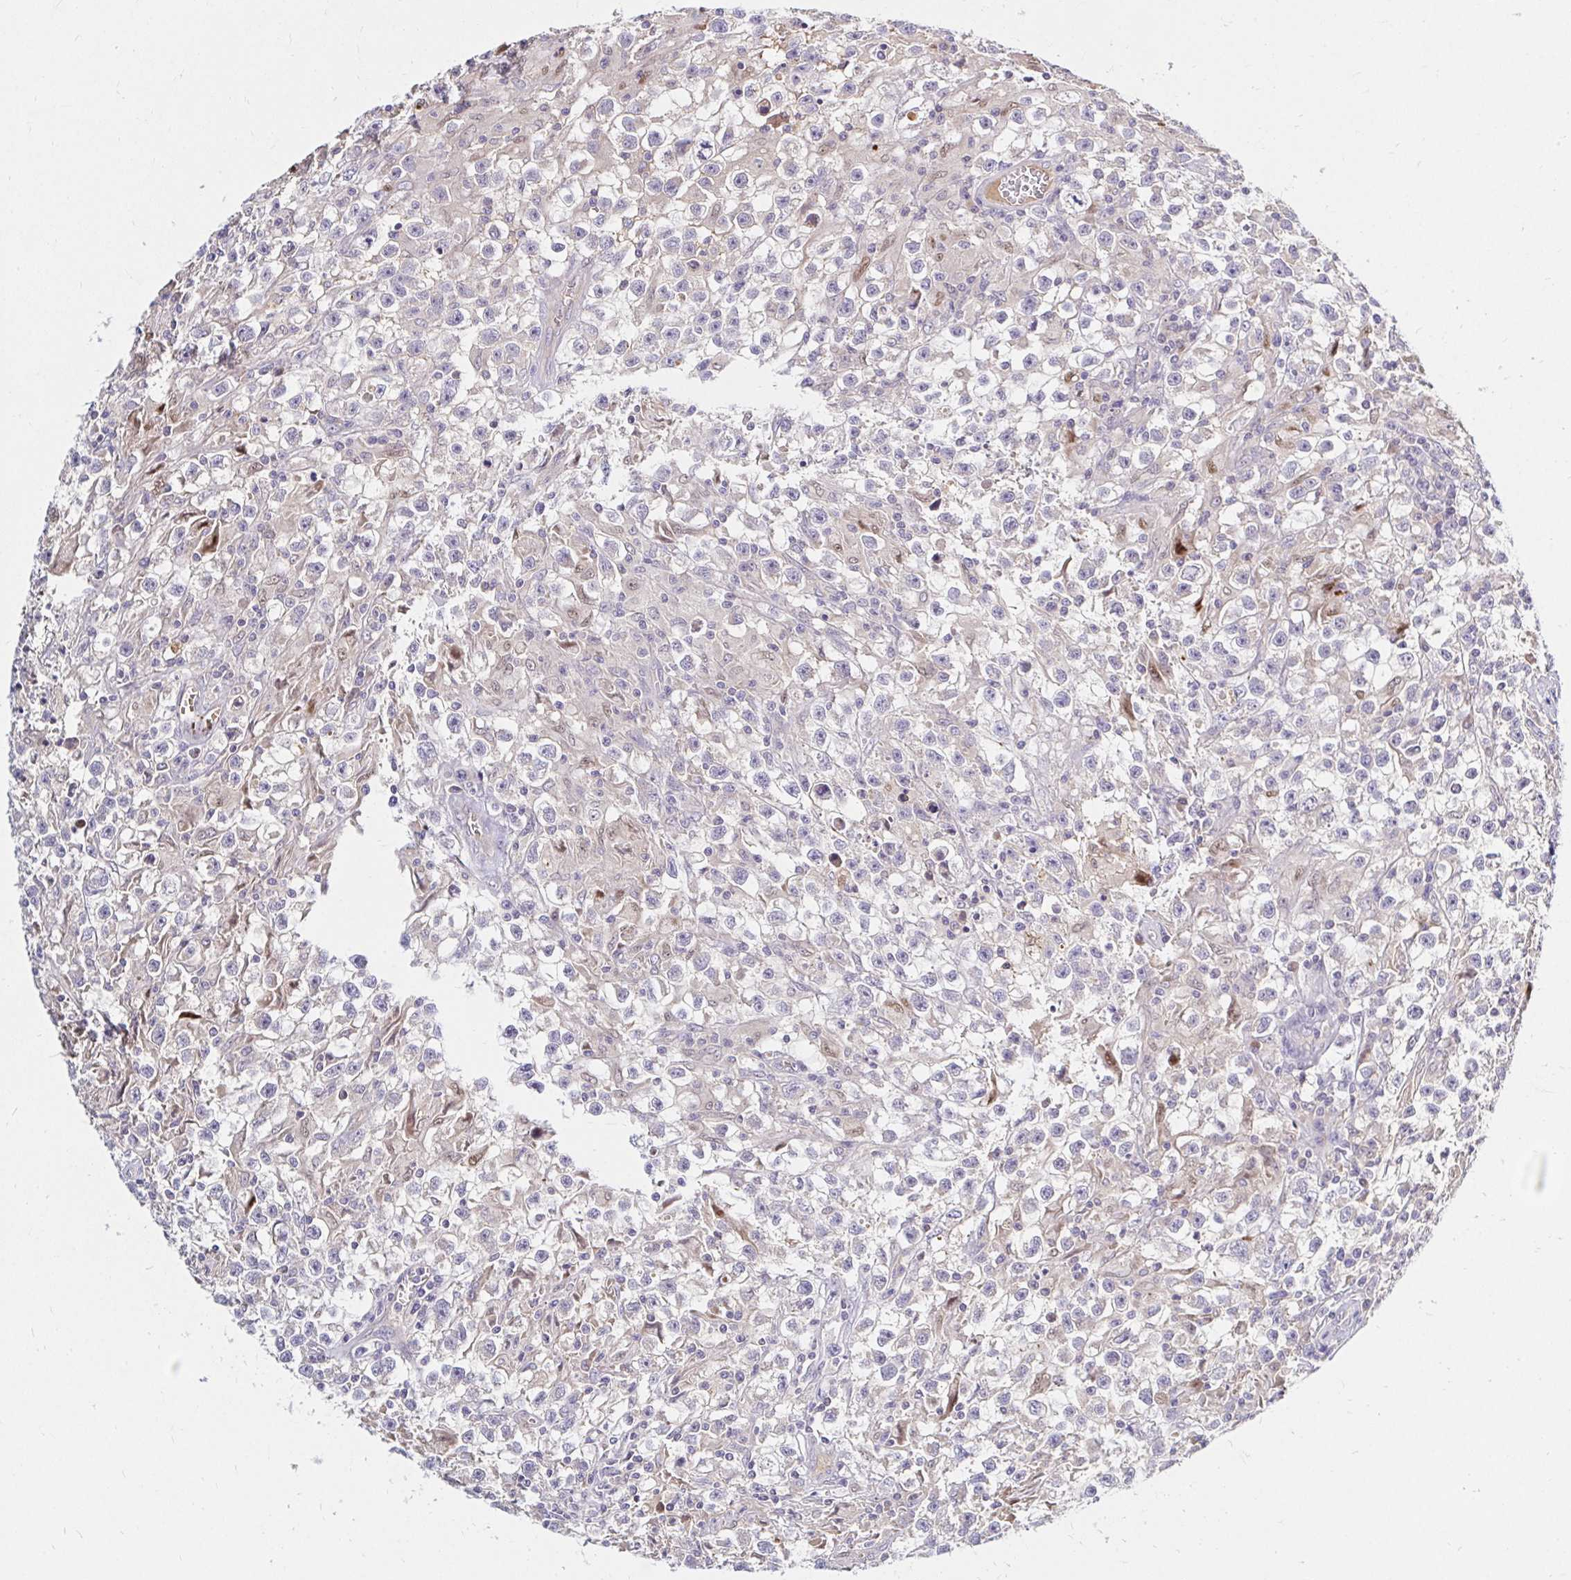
{"staining": {"intensity": "negative", "quantity": "none", "location": "none"}, "tissue": "testis cancer", "cell_type": "Tumor cells", "image_type": "cancer", "snomed": [{"axis": "morphology", "description": "Seminoma, NOS"}, {"axis": "topography", "description": "Testis"}], "caption": "Immunohistochemical staining of seminoma (testis) displays no significant staining in tumor cells. The staining is performed using DAB brown chromogen with nuclei counter-stained in using hematoxylin.", "gene": "ARHGEF37", "patient": {"sex": "male", "age": 31}}